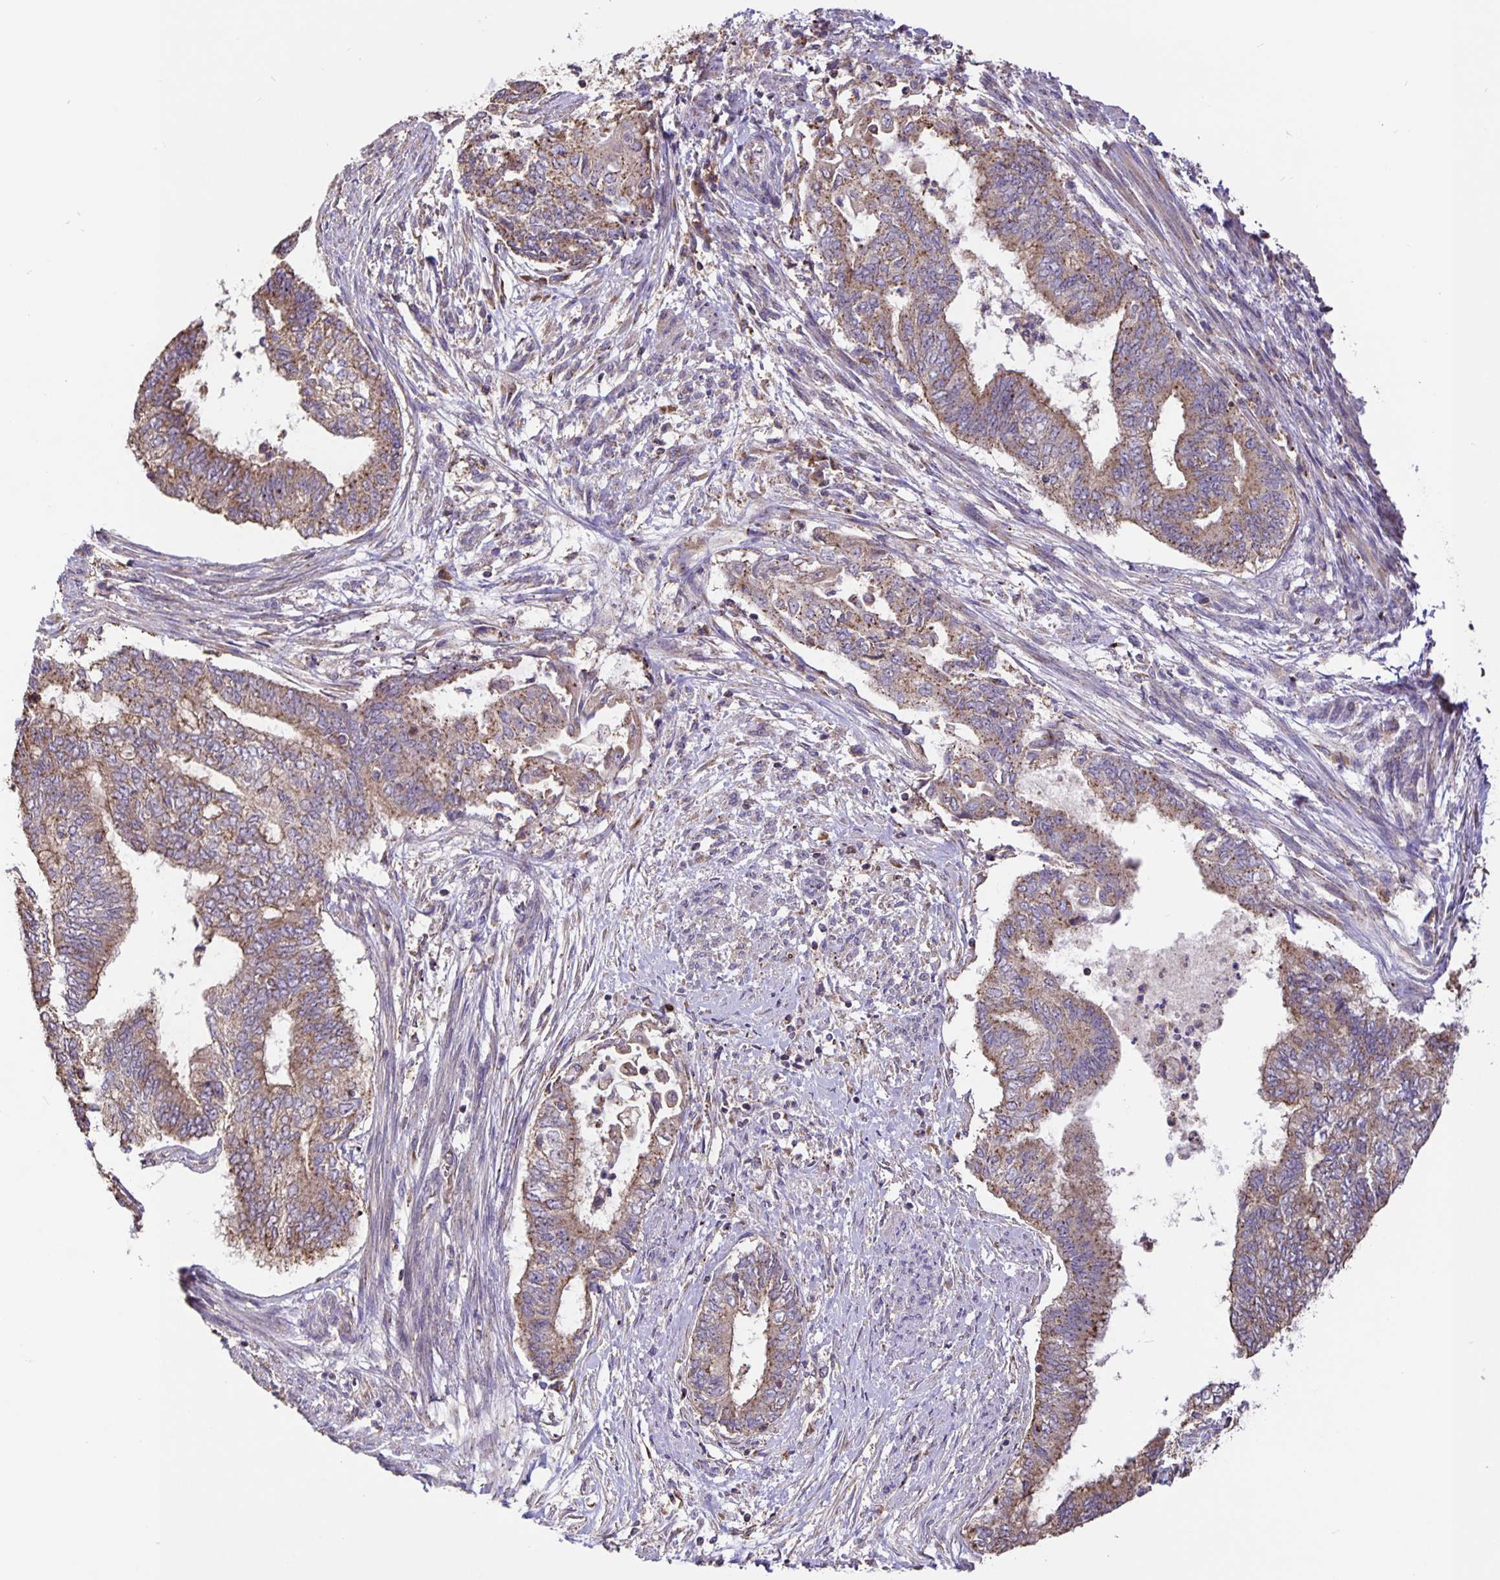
{"staining": {"intensity": "moderate", "quantity": ">75%", "location": "cytoplasmic/membranous"}, "tissue": "endometrial cancer", "cell_type": "Tumor cells", "image_type": "cancer", "snomed": [{"axis": "morphology", "description": "Adenocarcinoma, NOS"}, {"axis": "topography", "description": "Endometrium"}], "caption": "This is an image of IHC staining of endometrial adenocarcinoma, which shows moderate staining in the cytoplasmic/membranous of tumor cells.", "gene": "TMEM71", "patient": {"sex": "female", "age": 65}}